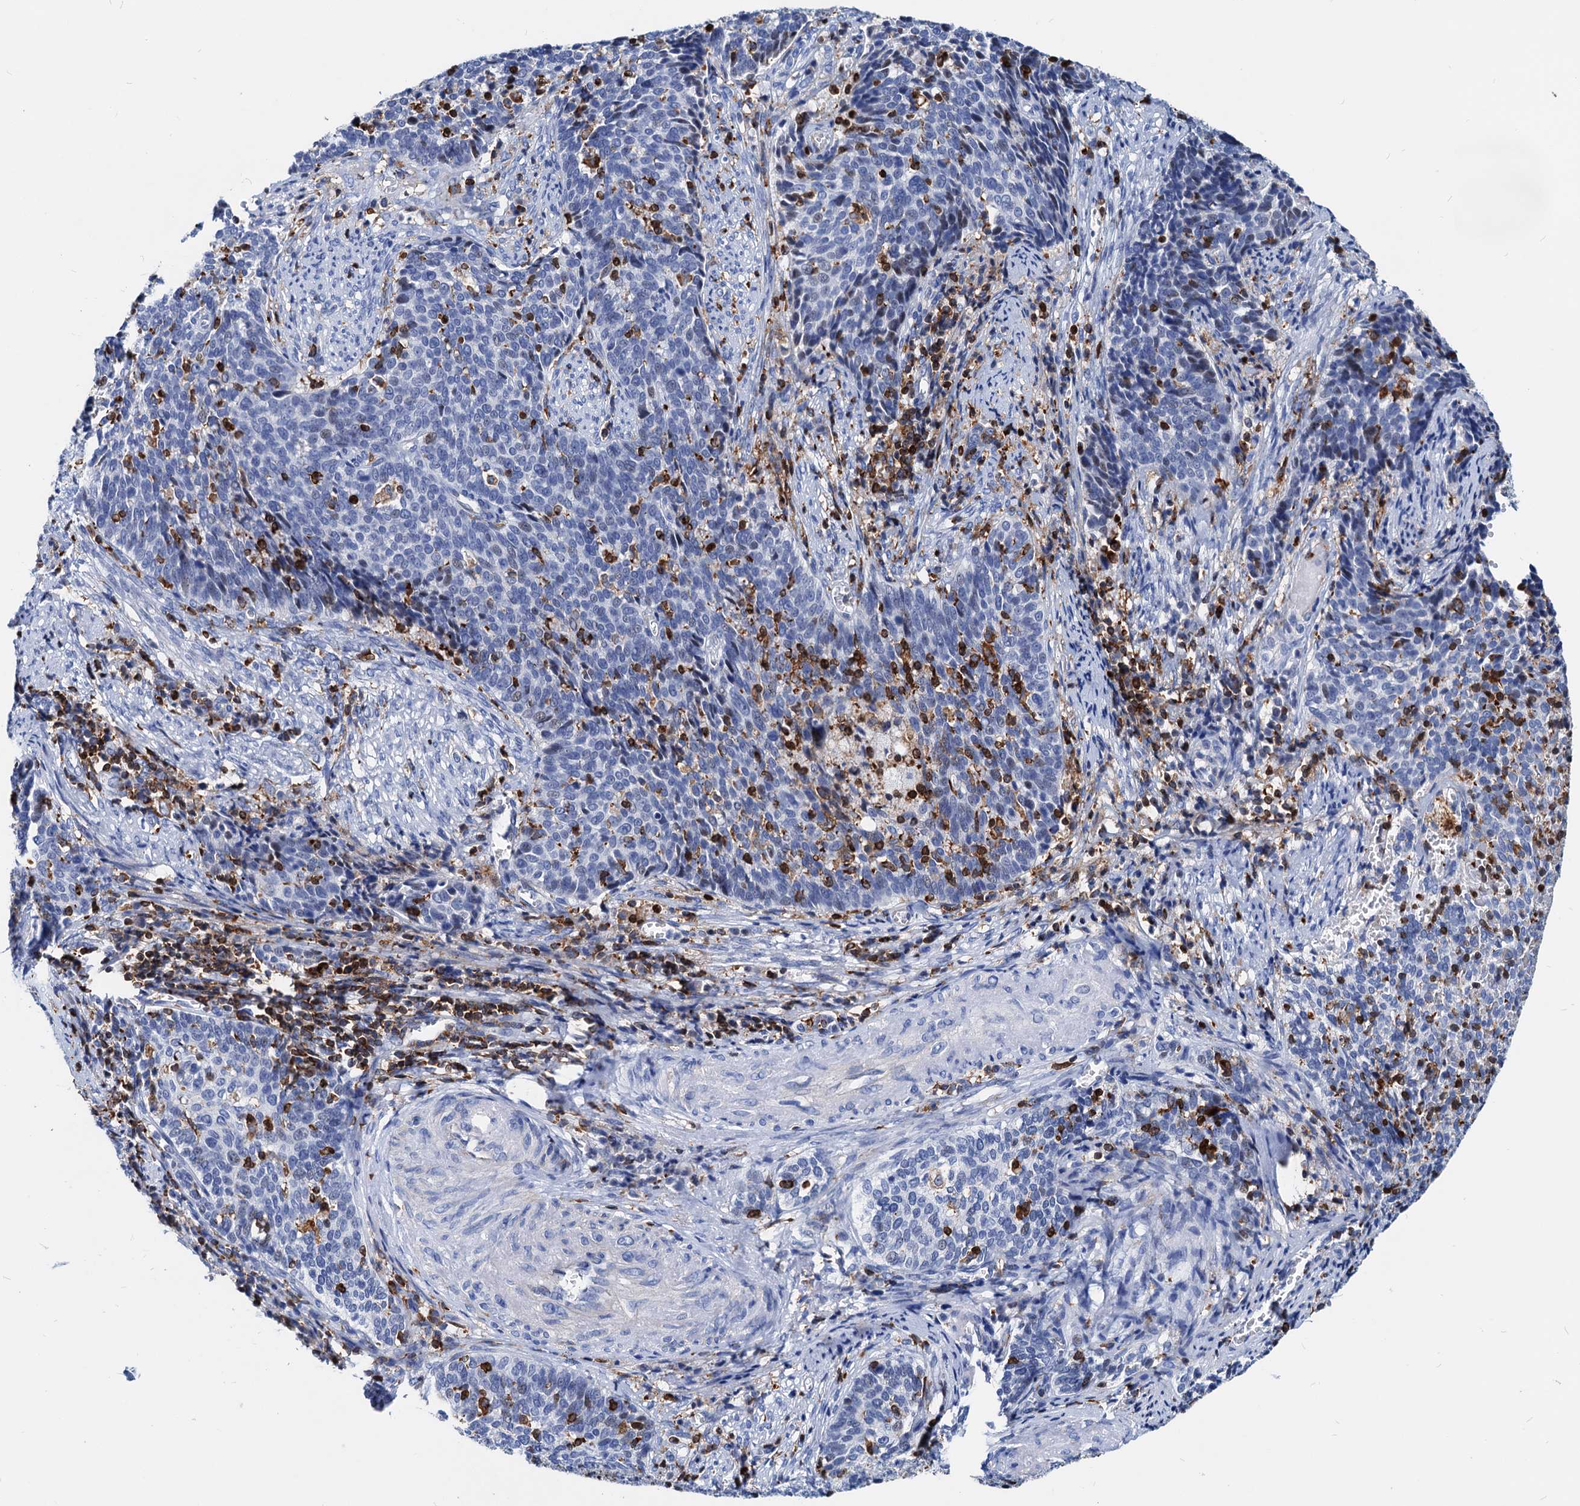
{"staining": {"intensity": "negative", "quantity": "none", "location": "none"}, "tissue": "cervical cancer", "cell_type": "Tumor cells", "image_type": "cancer", "snomed": [{"axis": "morphology", "description": "Squamous cell carcinoma, NOS"}, {"axis": "topography", "description": "Cervix"}], "caption": "The IHC micrograph has no significant expression in tumor cells of cervical cancer (squamous cell carcinoma) tissue.", "gene": "LCP2", "patient": {"sex": "female", "age": 39}}